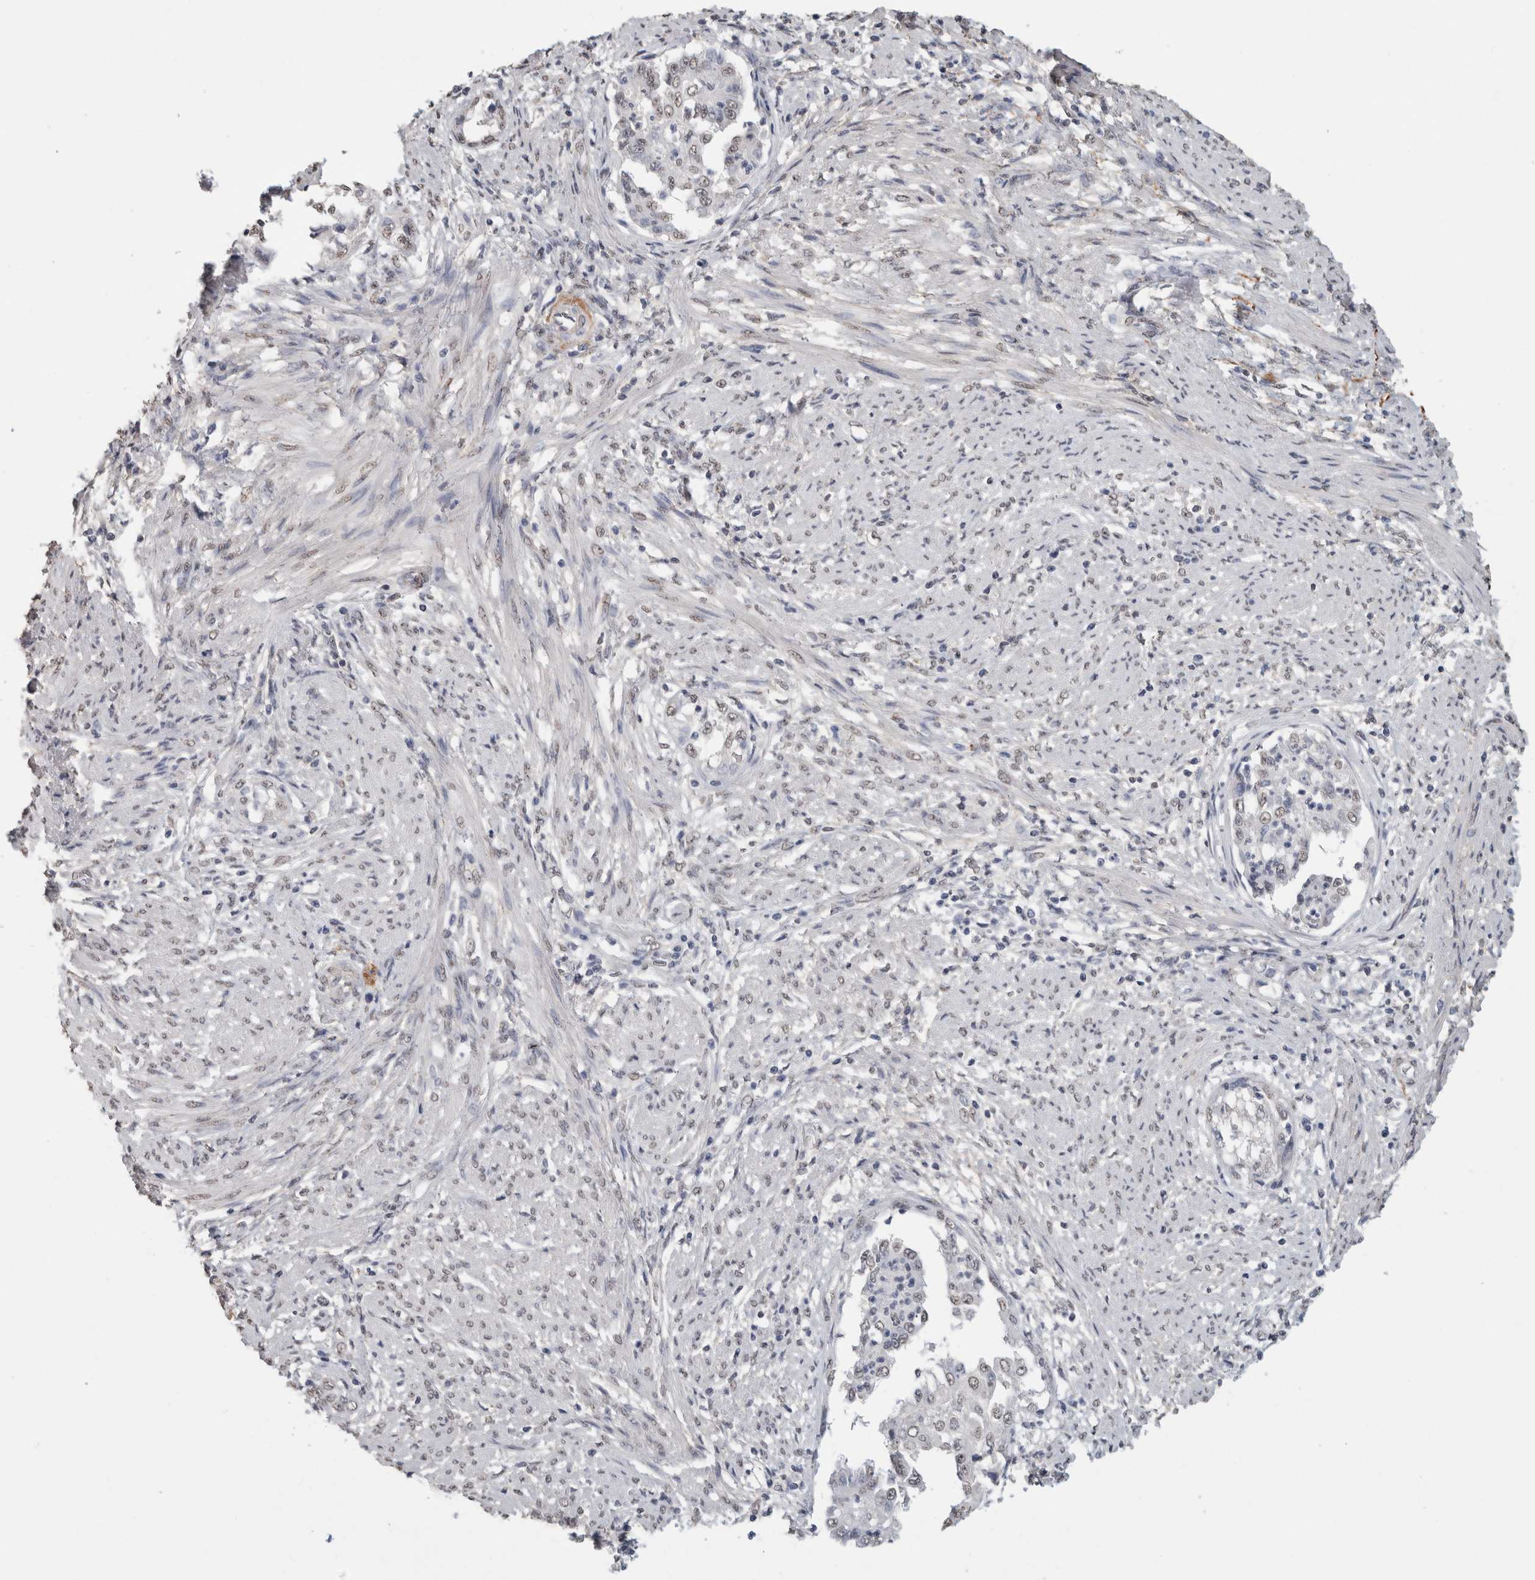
{"staining": {"intensity": "negative", "quantity": "none", "location": "none"}, "tissue": "endometrial cancer", "cell_type": "Tumor cells", "image_type": "cancer", "snomed": [{"axis": "morphology", "description": "Adenocarcinoma, NOS"}, {"axis": "topography", "description": "Endometrium"}], "caption": "Immunohistochemical staining of endometrial cancer displays no significant positivity in tumor cells. Nuclei are stained in blue.", "gene": "LTBP1", "patient": {"sex": "female", "age": 85}}